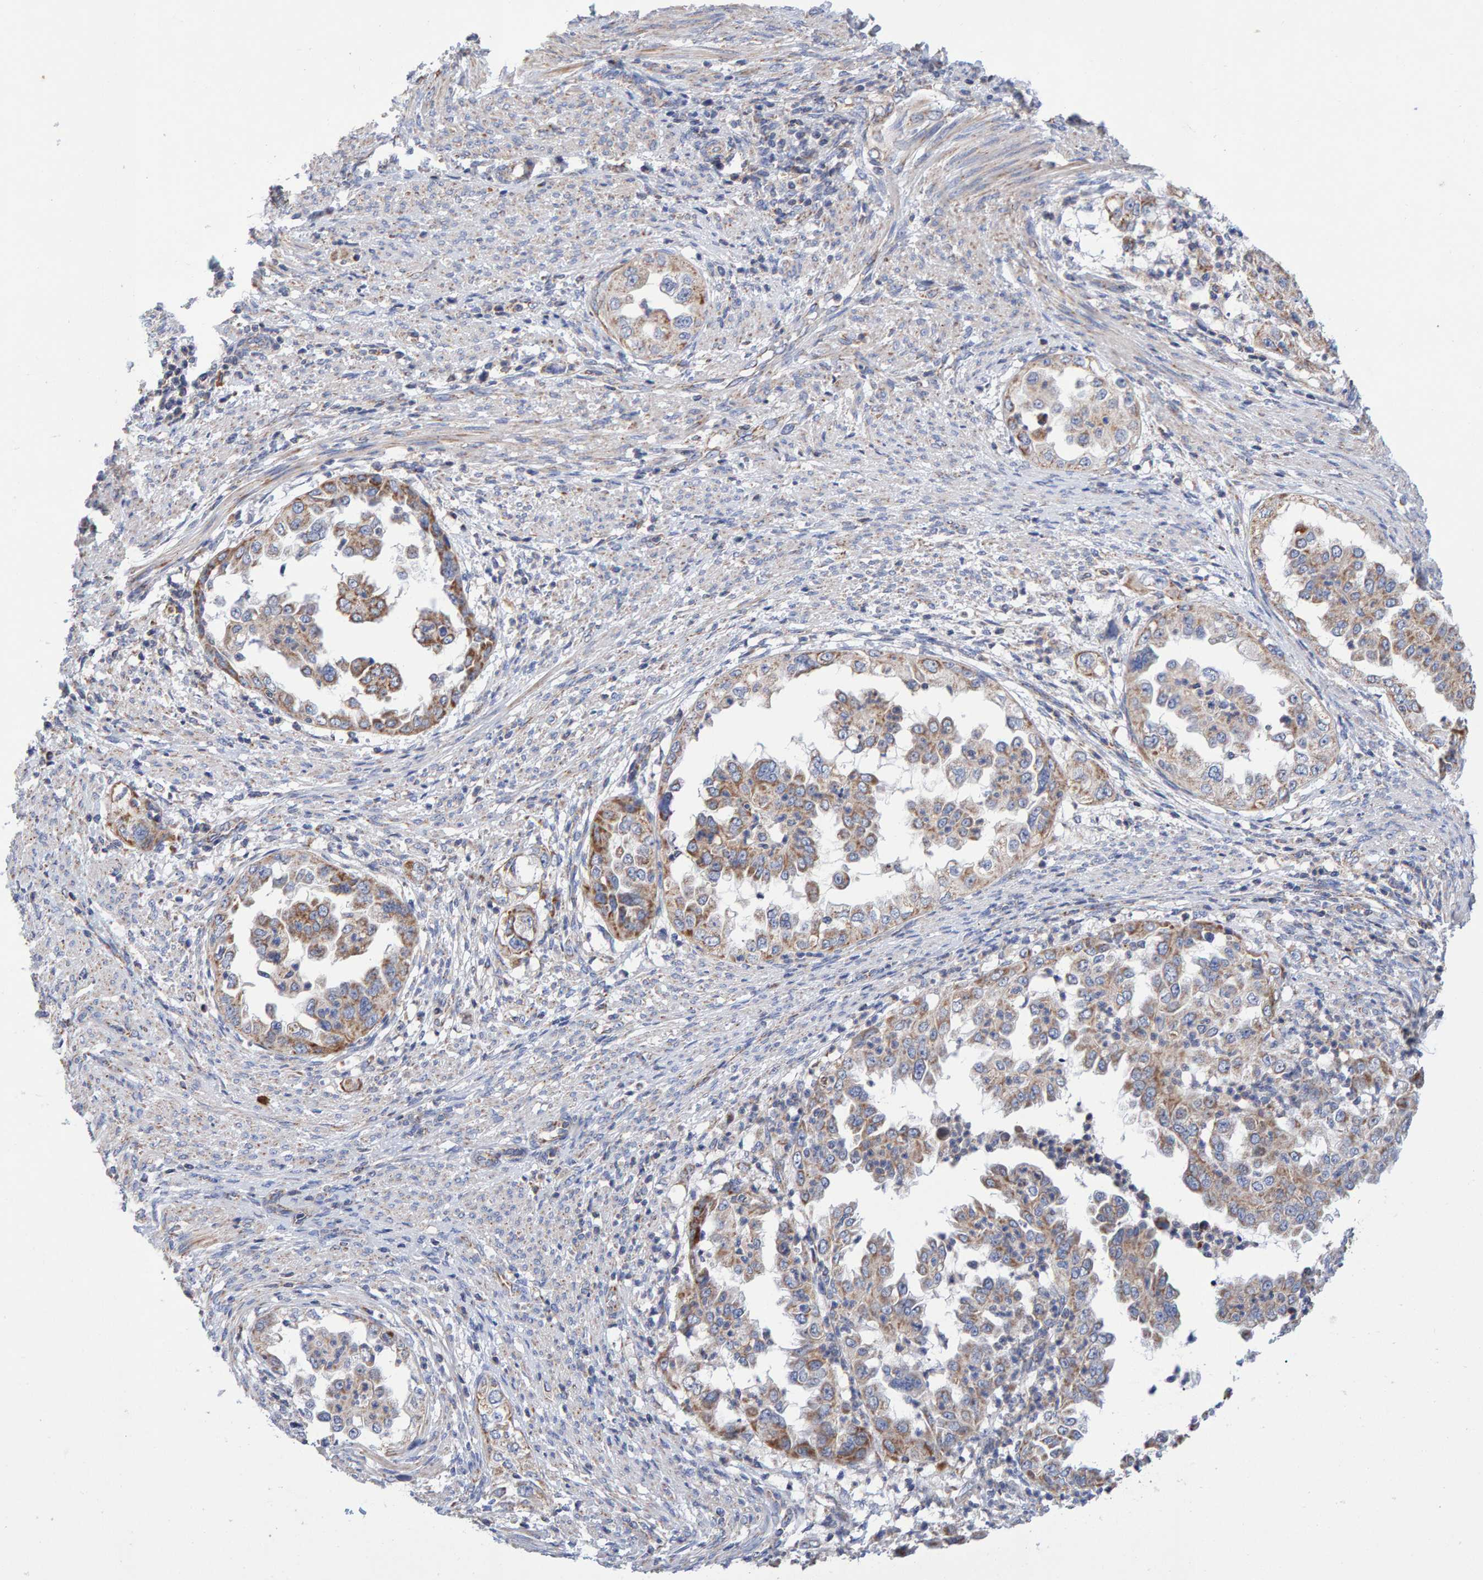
{"staining": {"intensity": "moderate", "quantity": "<25%", "location": "cytoplasmic/membranous"}, "tissue": "endometrial cancer", "cell_type": "Tumor cells", "image_type": "cancer", "snomed": [{"axis": "morphology", "description": "Adenocarcinoma, NOS"}, {"axis": "topography", "description": "Endometrium"}], "caption": "Immunohistochemistry (IHC) micrograph of neoplastic tissue: endometrial adenocarcinoma stained using immunohistochemistry (IHC) demonstrates low levels of moderate protein expression localized specifically in the cytoplasmic/membranous of tumor cells, appearing as a cytoplasmic/membranous brown color.", "gene": "EFR3A", "patient": {"sex": "female", "age": 85}}